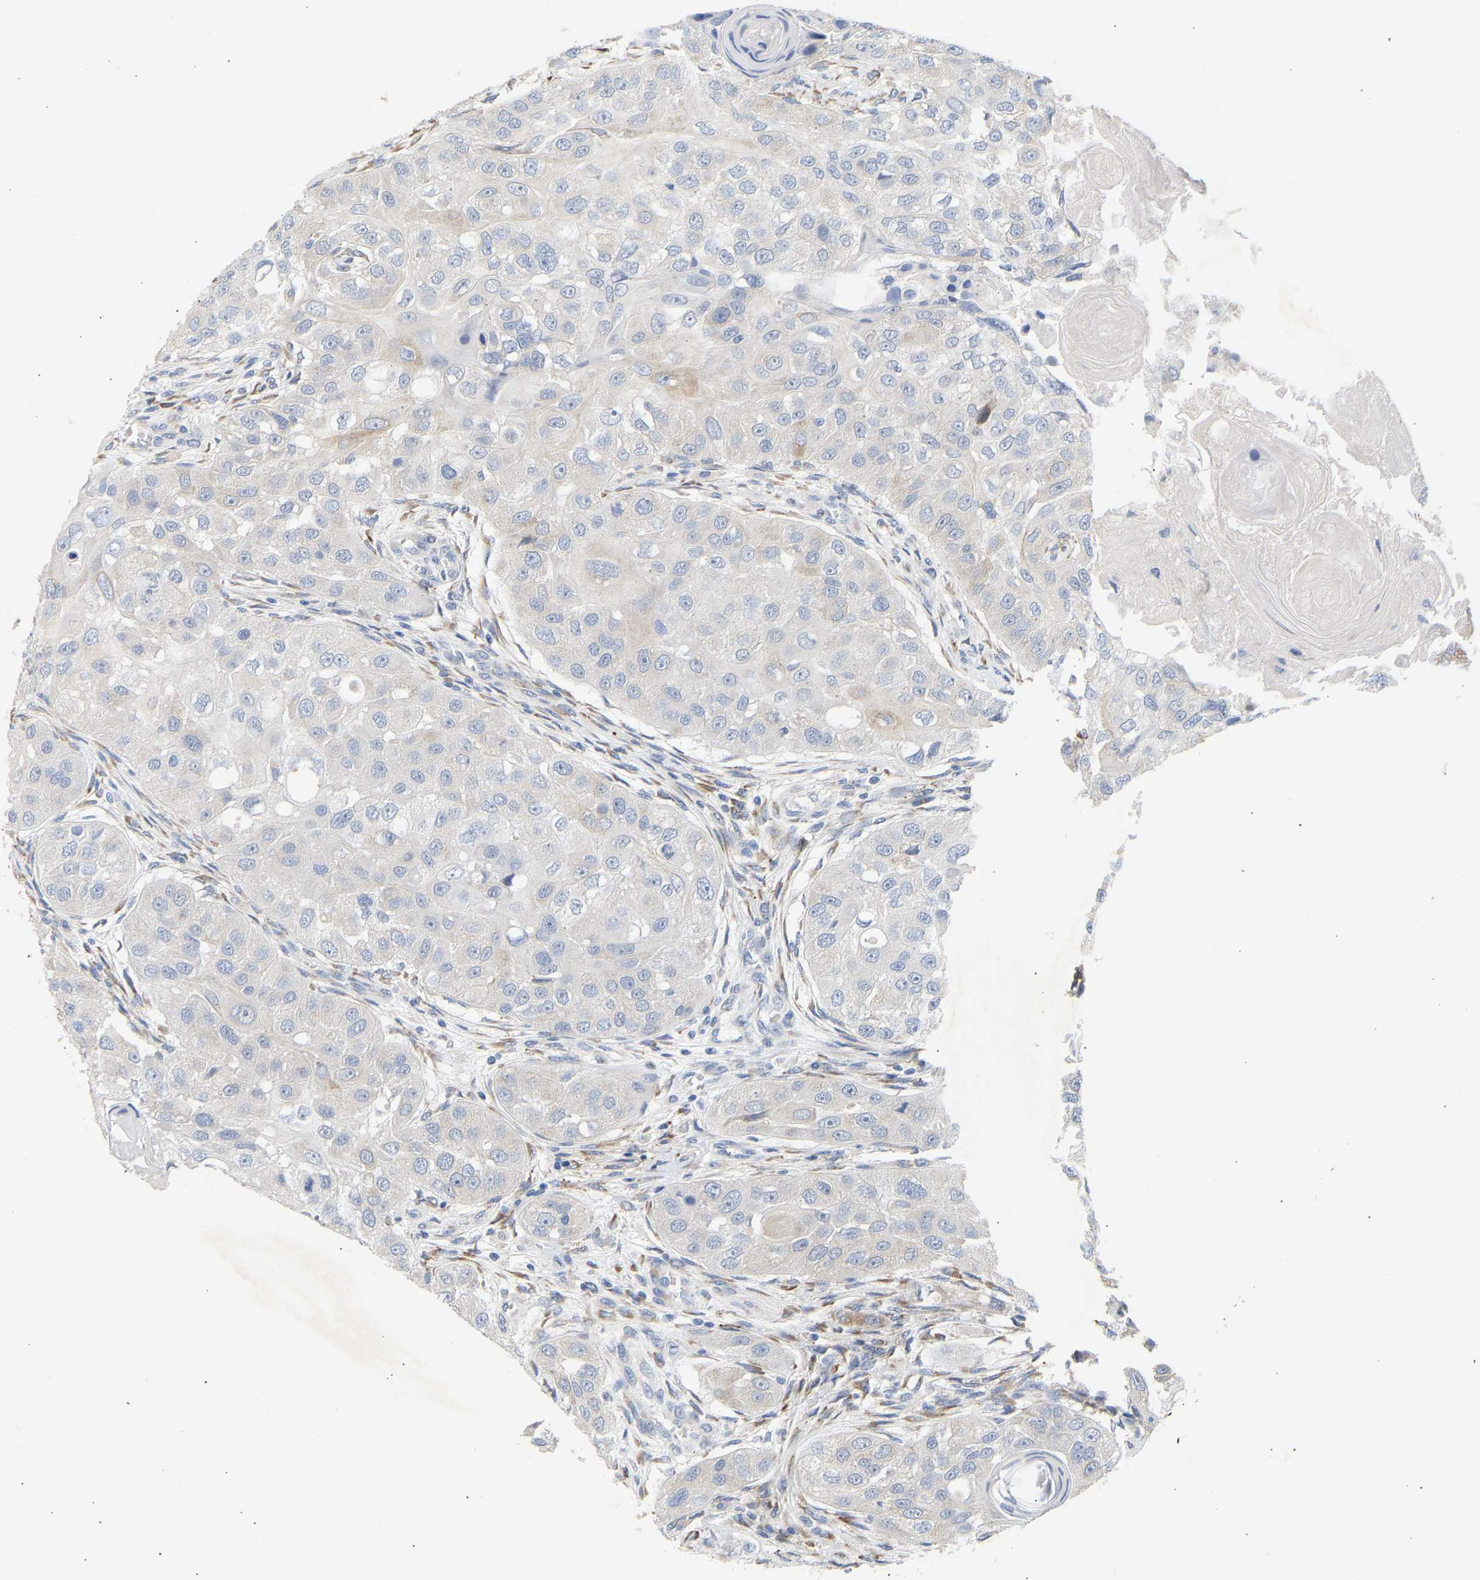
{"staining": {"intensity": "negative", "quantity": "none", "location": "none"}, "tissue": "head and neck cancer", "cell_type": "Tumor cells", "image_type": "cancer", "snomed": [{"axis": "morphology", "description": "Normal tissue, NOS"}, {"axis": "morphology", "description": "Squamous cell carcinoma, NOS"}, {"axis": "topography", "description": "Skeletal muscle"}, {"axis": "topography", "description": "Head-Neck"}], "caption": "The immunohistochemistry (IHC) photomicrograph has no significant expression in tumor cells of head and neck cancer tissue. Brightfield microscopy of IHC stained with DAB (brown) and hematoxylin (blue), captured at high magnification.", "gene": "SELENOM", "patient": {"sex": "male", "age": 51}}